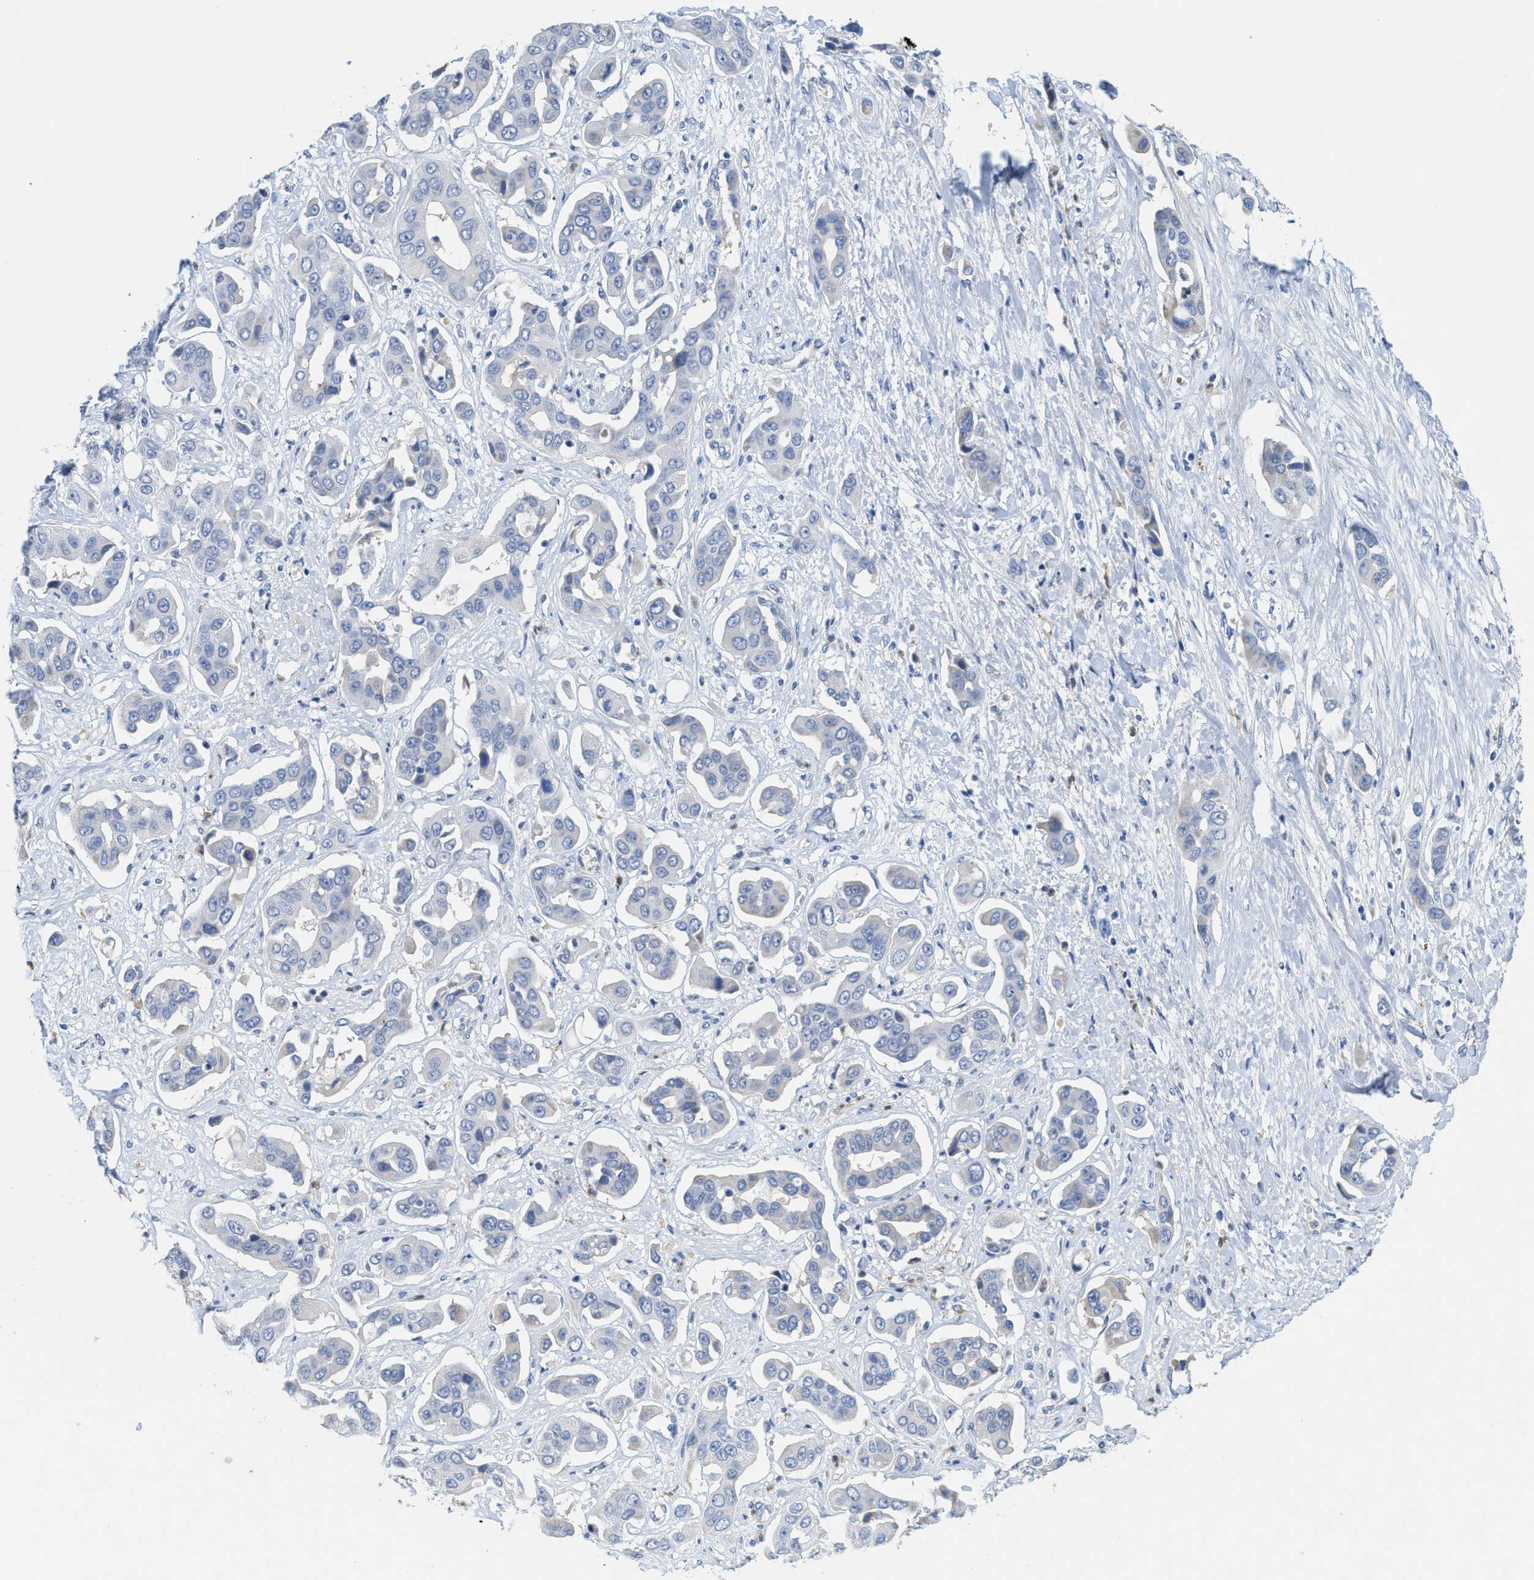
{"staining": {"intensity": "negative", "quantity": "none", "location": "none"}, "tissue": "liver cancer", "cell_type": "Tumor cells", "image_type": "cancer", "snomed": [{"axis": "morphology", "description": "Cholangiocarcinoma"}, {"axis": "topography", "description": "Liver"}], "caption": "Immunohistochemistry (IHC) of human liver cancer reveals no positivity in tumor cells. Nuclei are stained in blue.", "gene": "CPA2", "patient": {"sex": "female", "age": 52}}